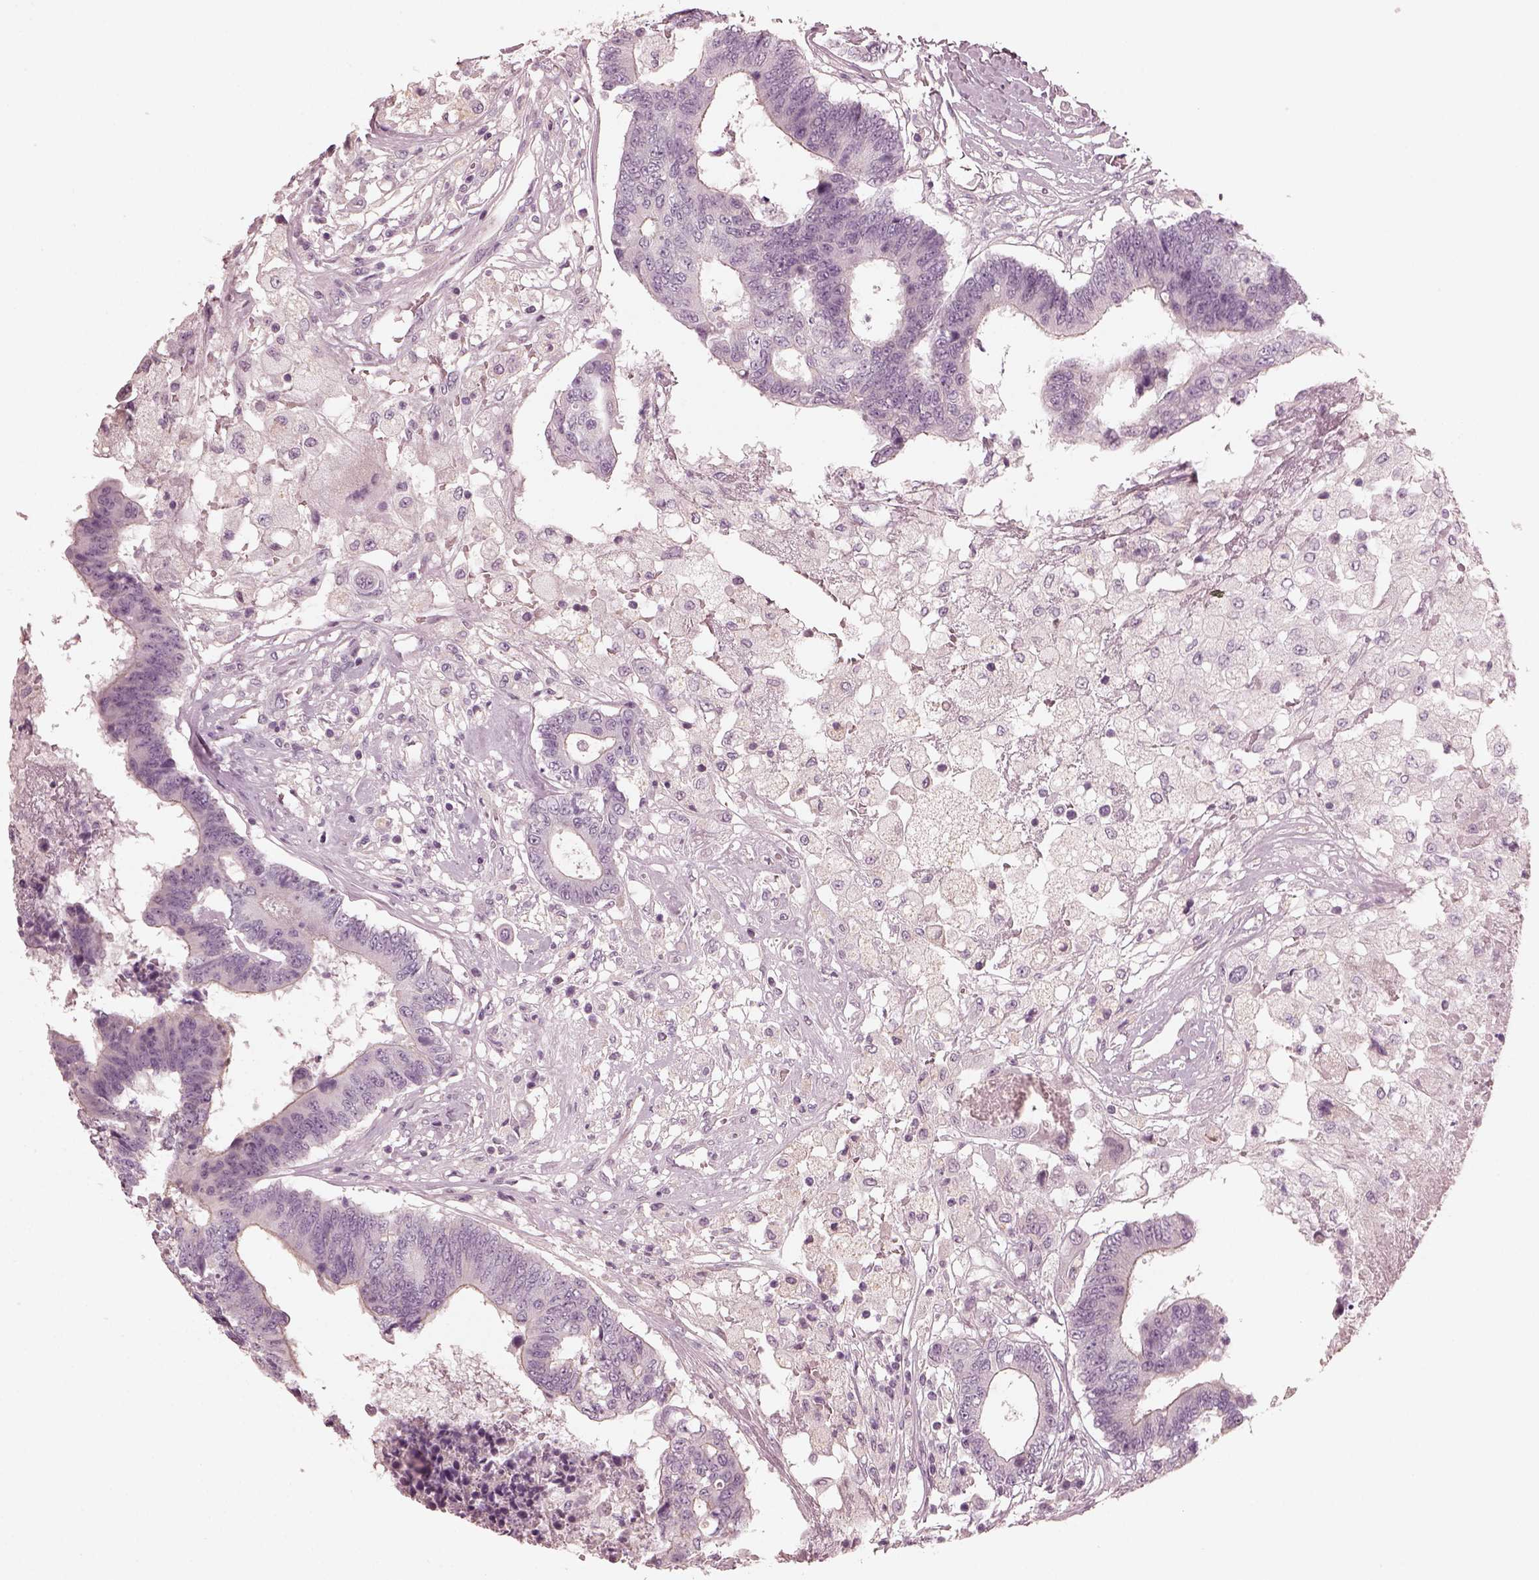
{"staining": {"intensity": "negative", "quantity": "none", "location": "none"}, "tissue": "colorectal cancer", "cell_type": "Tumor cells", "image_type": "cancer", "snomed": [{"axis": "morphology", "description": "Adenocarcinoma, NOS"}, {"axis": "topography", "description": "Colon"}], "caption": "Immunohistochemical staining of human colorectal cancer reveals no significant positivity in tumor cells. (DAB (3,3'-diaminobenzidine) IHC, high magnification).", "gene": "OPTC", "patient": {"sex": "female", "age": 48}}